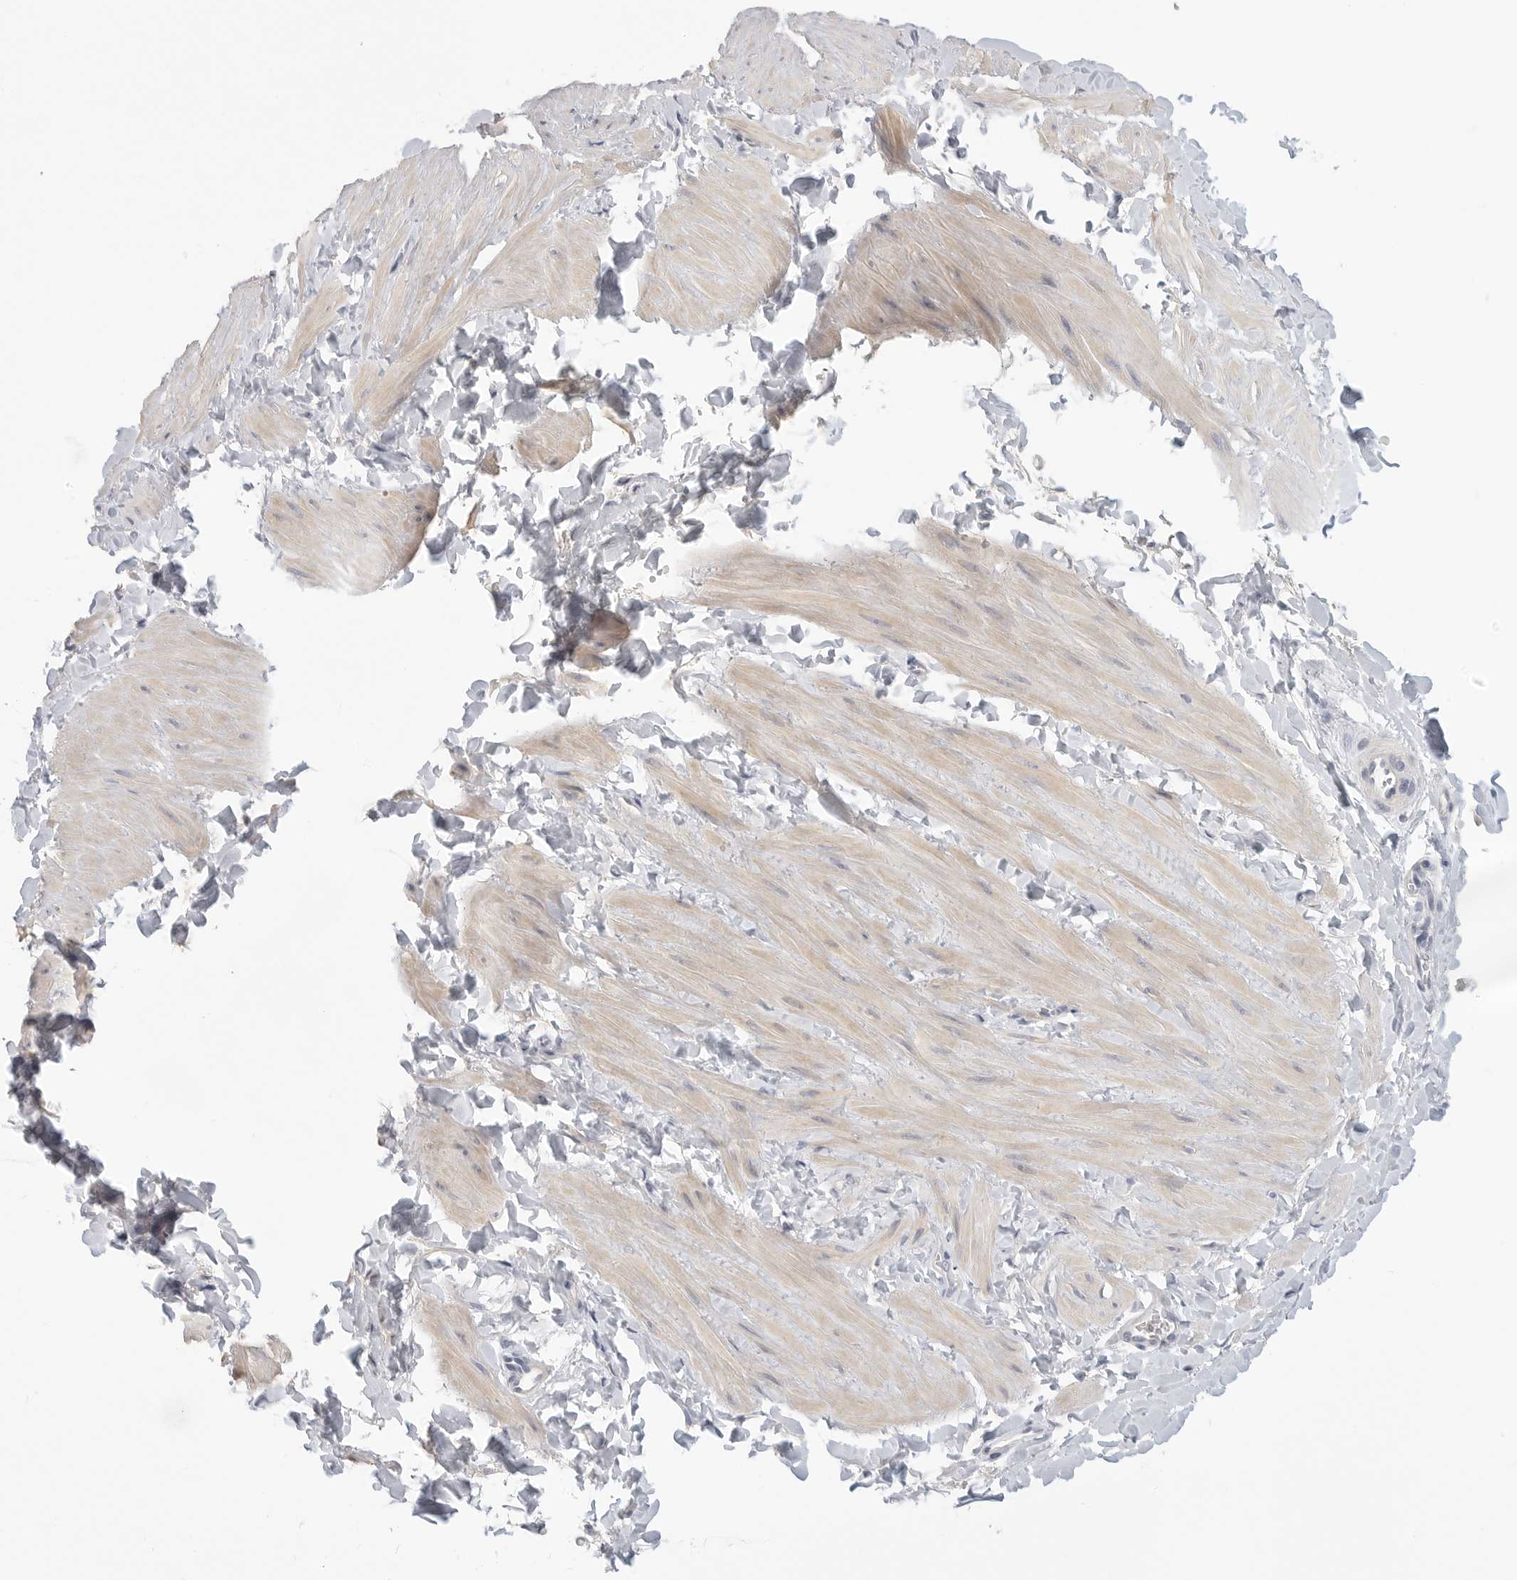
{"staining": {"intensity": "negative", "quantity": "none", "location": "none"}, "tissue": "adipose tissue", "cell_type": "Adipocytes", "image_type": "normal", "snomed": [{"axis": "morphology", "description": "Normal tissue, NOS"}, {"axis": "topography", "description": "Adipose tissue"}, {"axis": "topography", "description": "Vascular tissue"}, {"axis": "topography", "description": "Peripheral nerve tissue"}], "caption": "A high-resolution histopathology image shows immunohistochemistry staining of benign adipose tissue, which displays no significant expression in adipocytes.", "gene": "FBN2", "patient": {"sex": "male", "age": 25}}